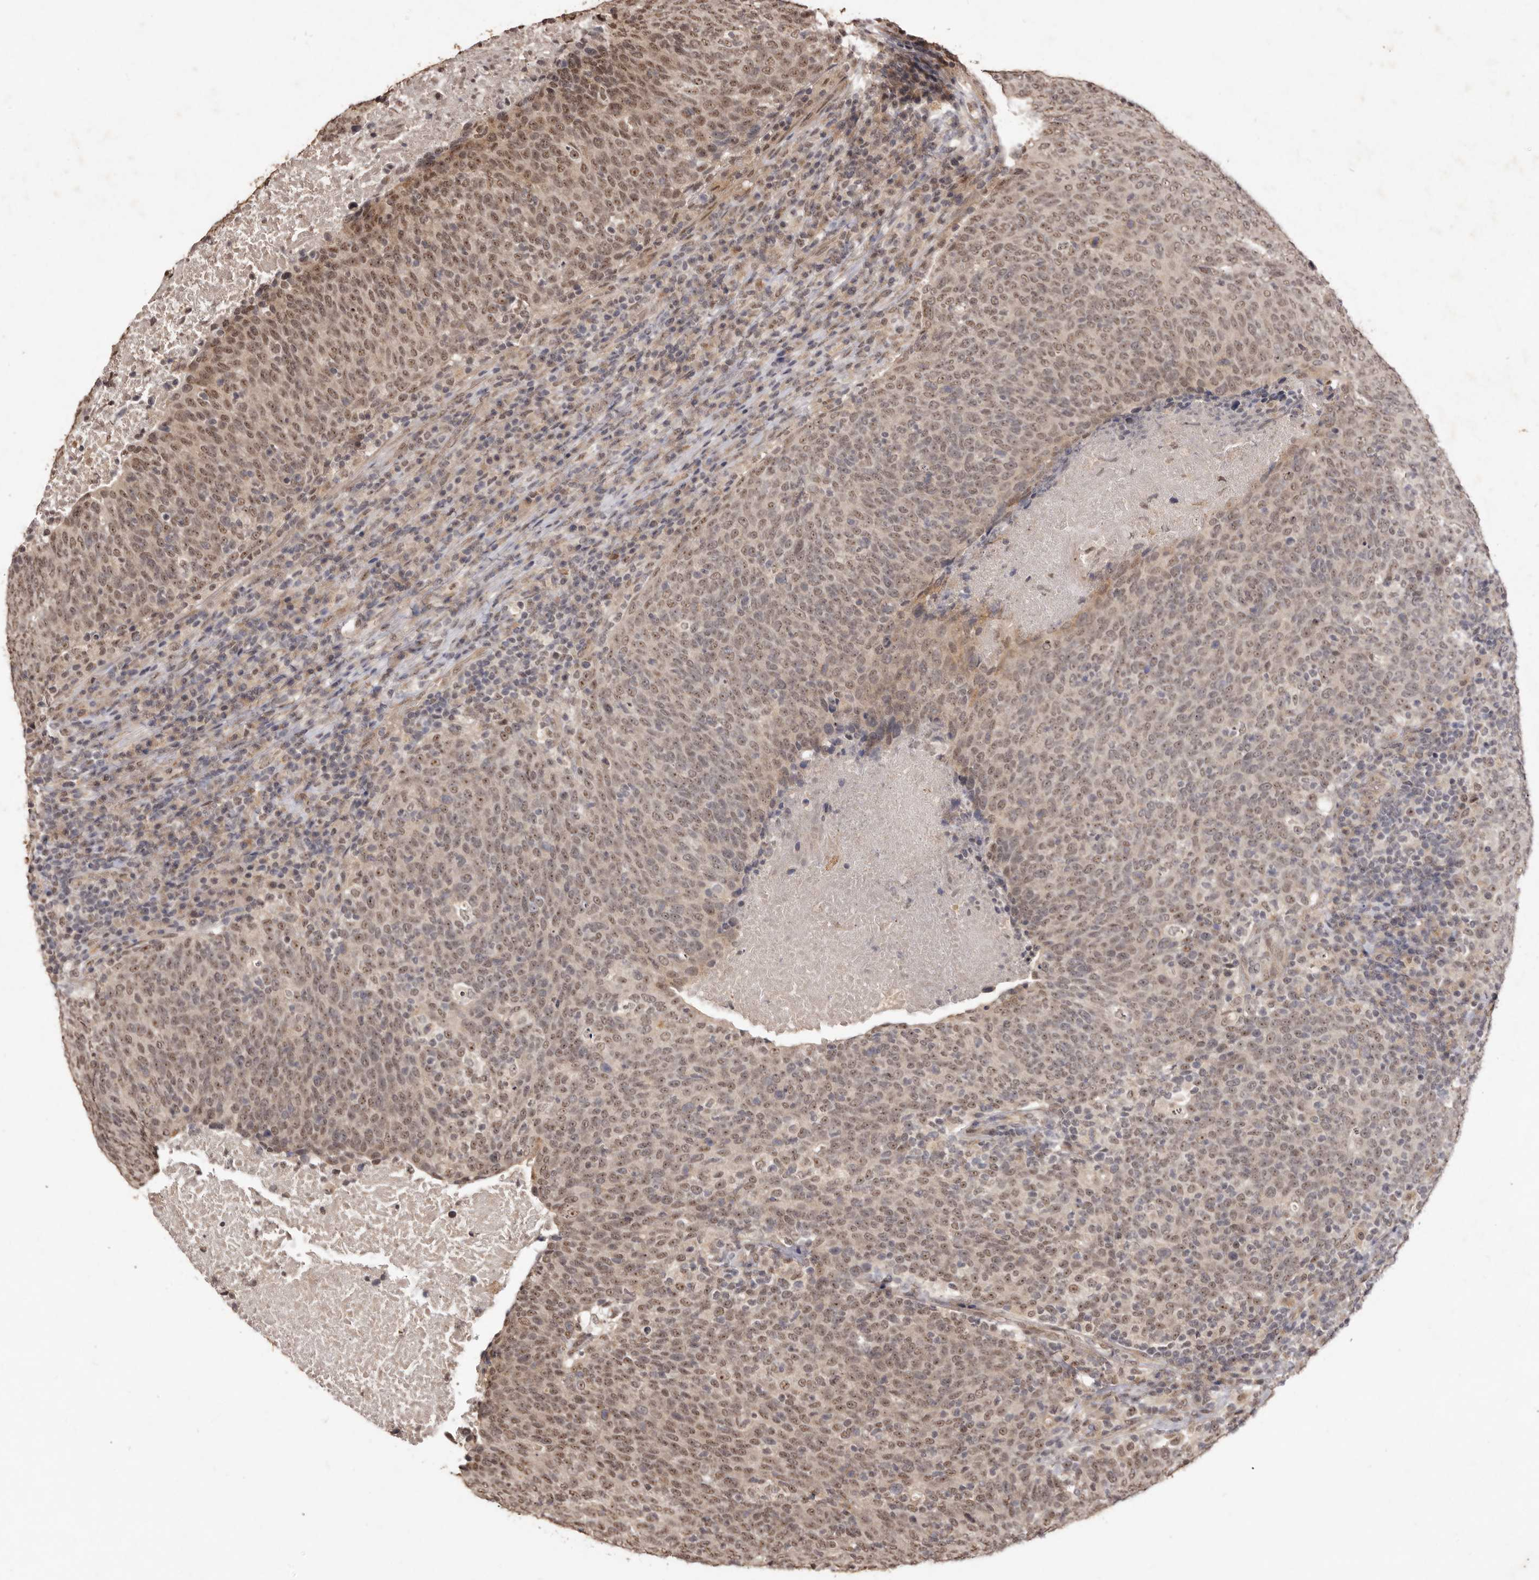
{"staining": {"intensity": "moderate", "quantity": ">75%", "location": "cytoplasmic/membranous,nuclear"}, "tissue": "head and neck cancer", "cell_type": "Tumor cells", "image_type": "cancer", "snomed": [{"axis": "morphology", "description": "Squamous cell carcinoma, NOS"}, {"axis": "morphology", "description": "Squamous cell carcinoma, metastatic, NOS"}, {"axis": "topography", "description": "Lymph node"}, {"axis": "topography", "description": "Head-Neck"}], "caption": "This is a histology image of immunohistochemistry (IHC) staining of head and neck cancer, which shows moderate expression in the cytoplasmic/membranous and nuclear of tumor cells.", "gene": "NOTCH1", "patient": {"sex": "male", "age": 62}}